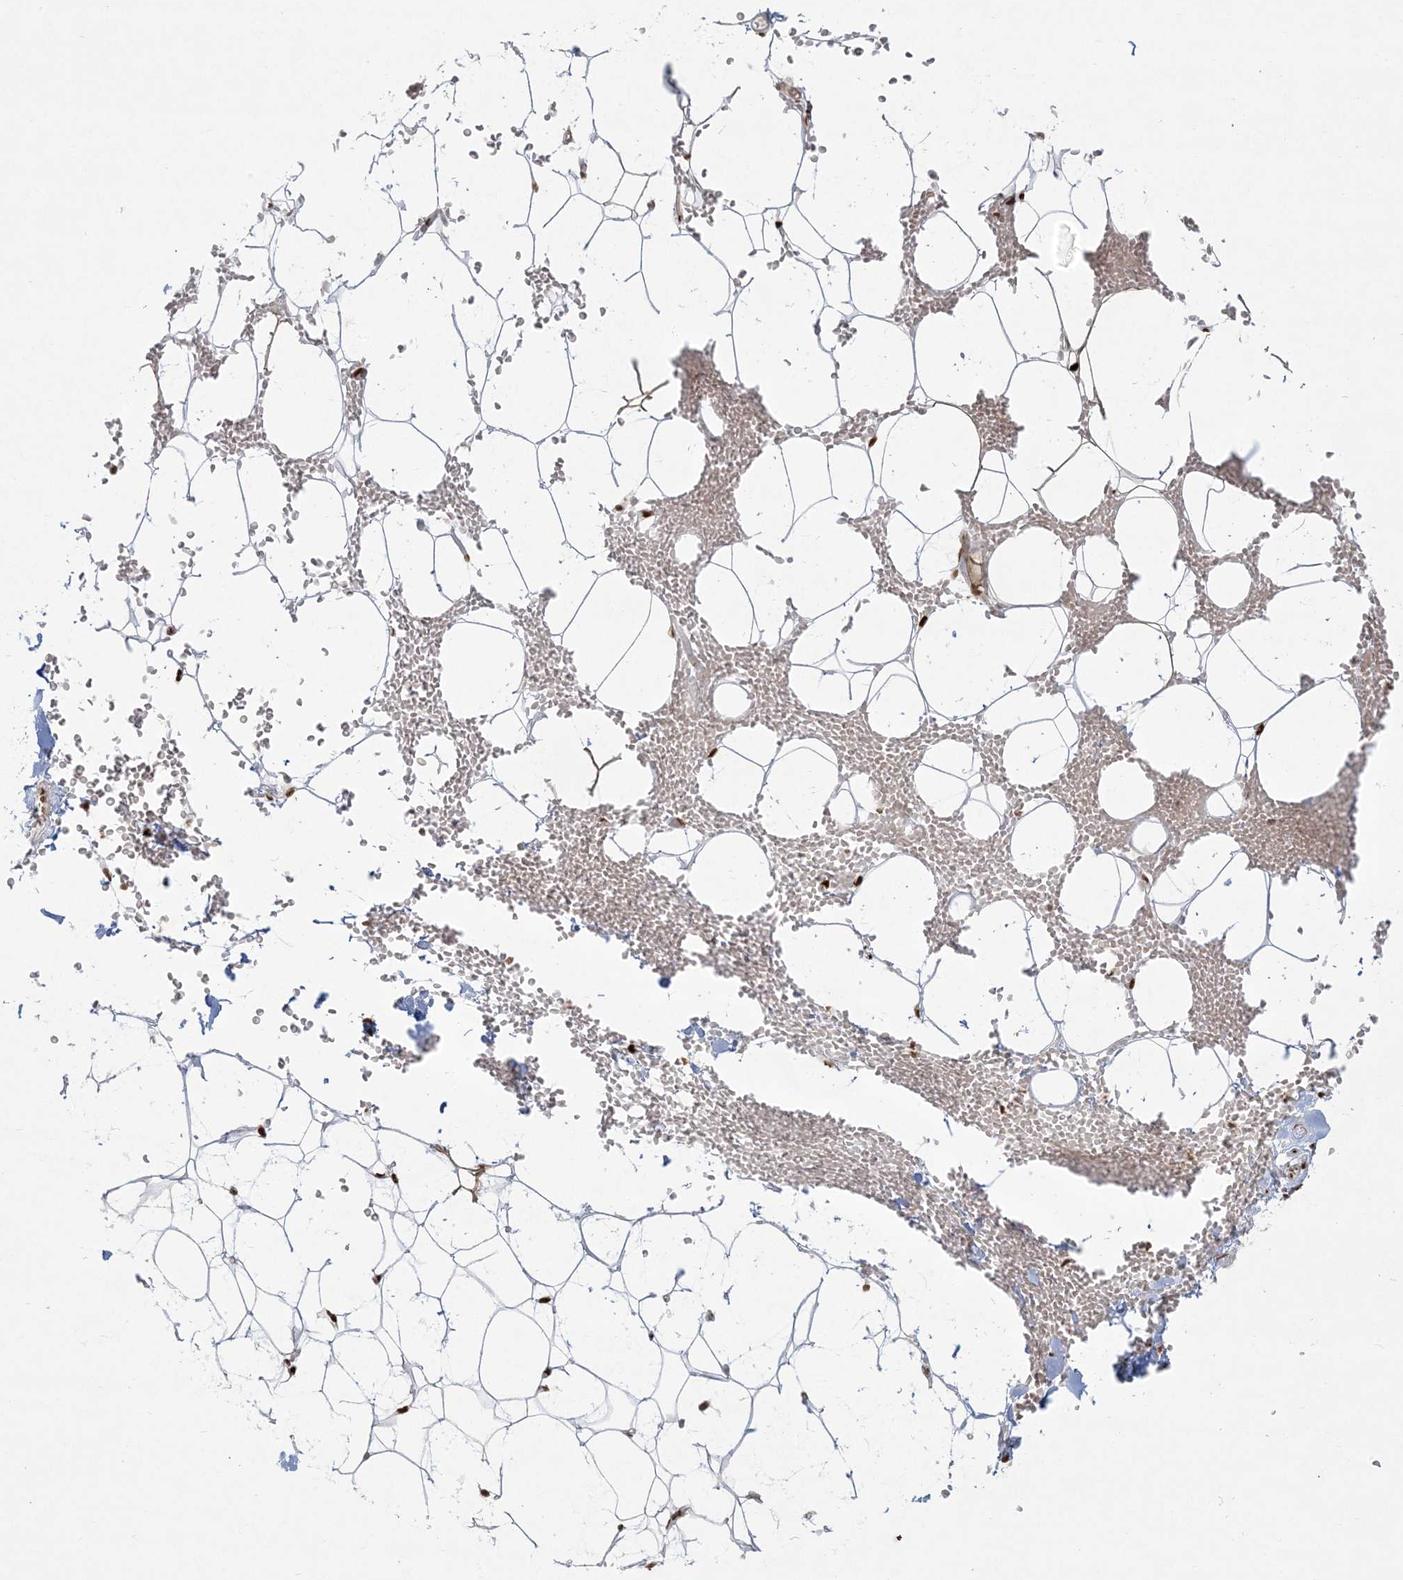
{"staining": {"intensity": "weak", "quantity": "25%-75%", "location": "cytoplasmic/membranous"}, "tissue": "adipose tissue", "cell_type": "Adipocytes", "image_type": "normal", "snomed": [{"axis": "morphology", "description": "Normal tissue, NOS"}, {"axis": "topography", "description": "Breast"}], "caption": "Protein expression analysis of normal human adipose tissue reveals weak cytoplasmic/membranous positivity in about 25%-75% of adipocytes.", "gene": "RBM10", "patient": {"sex": "female", "age": 23}}